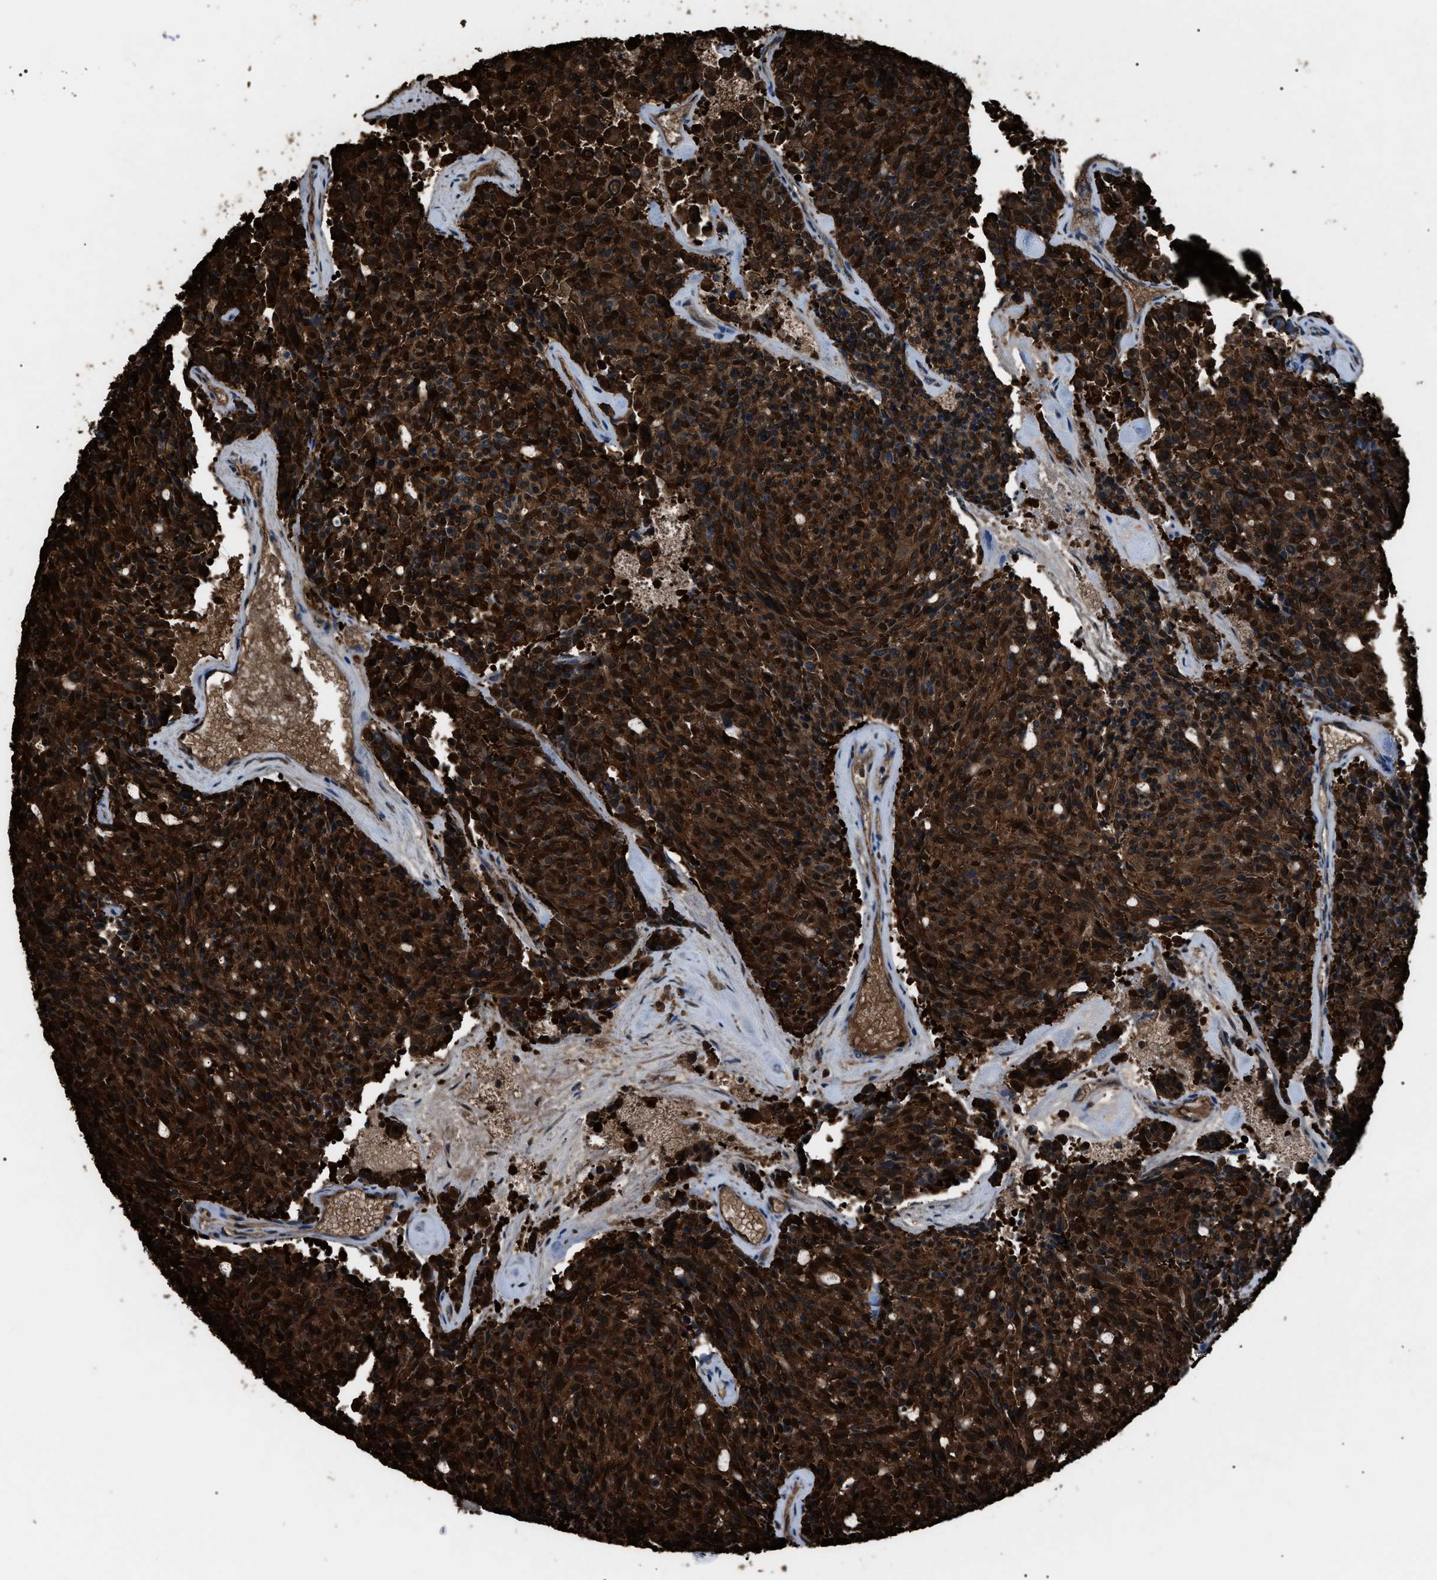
{"staining": {"intensity": "strong", "quantity": ">75%", "location": "cytoplasmic/membranous"}, "tissue": "carcinoid", "cell_type": "Tumor cells", "image_type": "cancer", "snomed": [{"axis": "morphology", "description": "Carcinoid, malignant, NOS"}, {"axis": "topography", "description": "Pancreas"}], "caption": "Immunohistochemistry micrograph of neoplastic tissue: carcinoid stained using immunohistochemistry (IHC) demonstrates high levels of strong protein expression localized specifically in the cytoplasmic/membranous of tumor cells, appearing as a cytoplasmic/membranous brown color.", "gene": "PDCD5", "patient": {"sex": "female", "age": 54}}